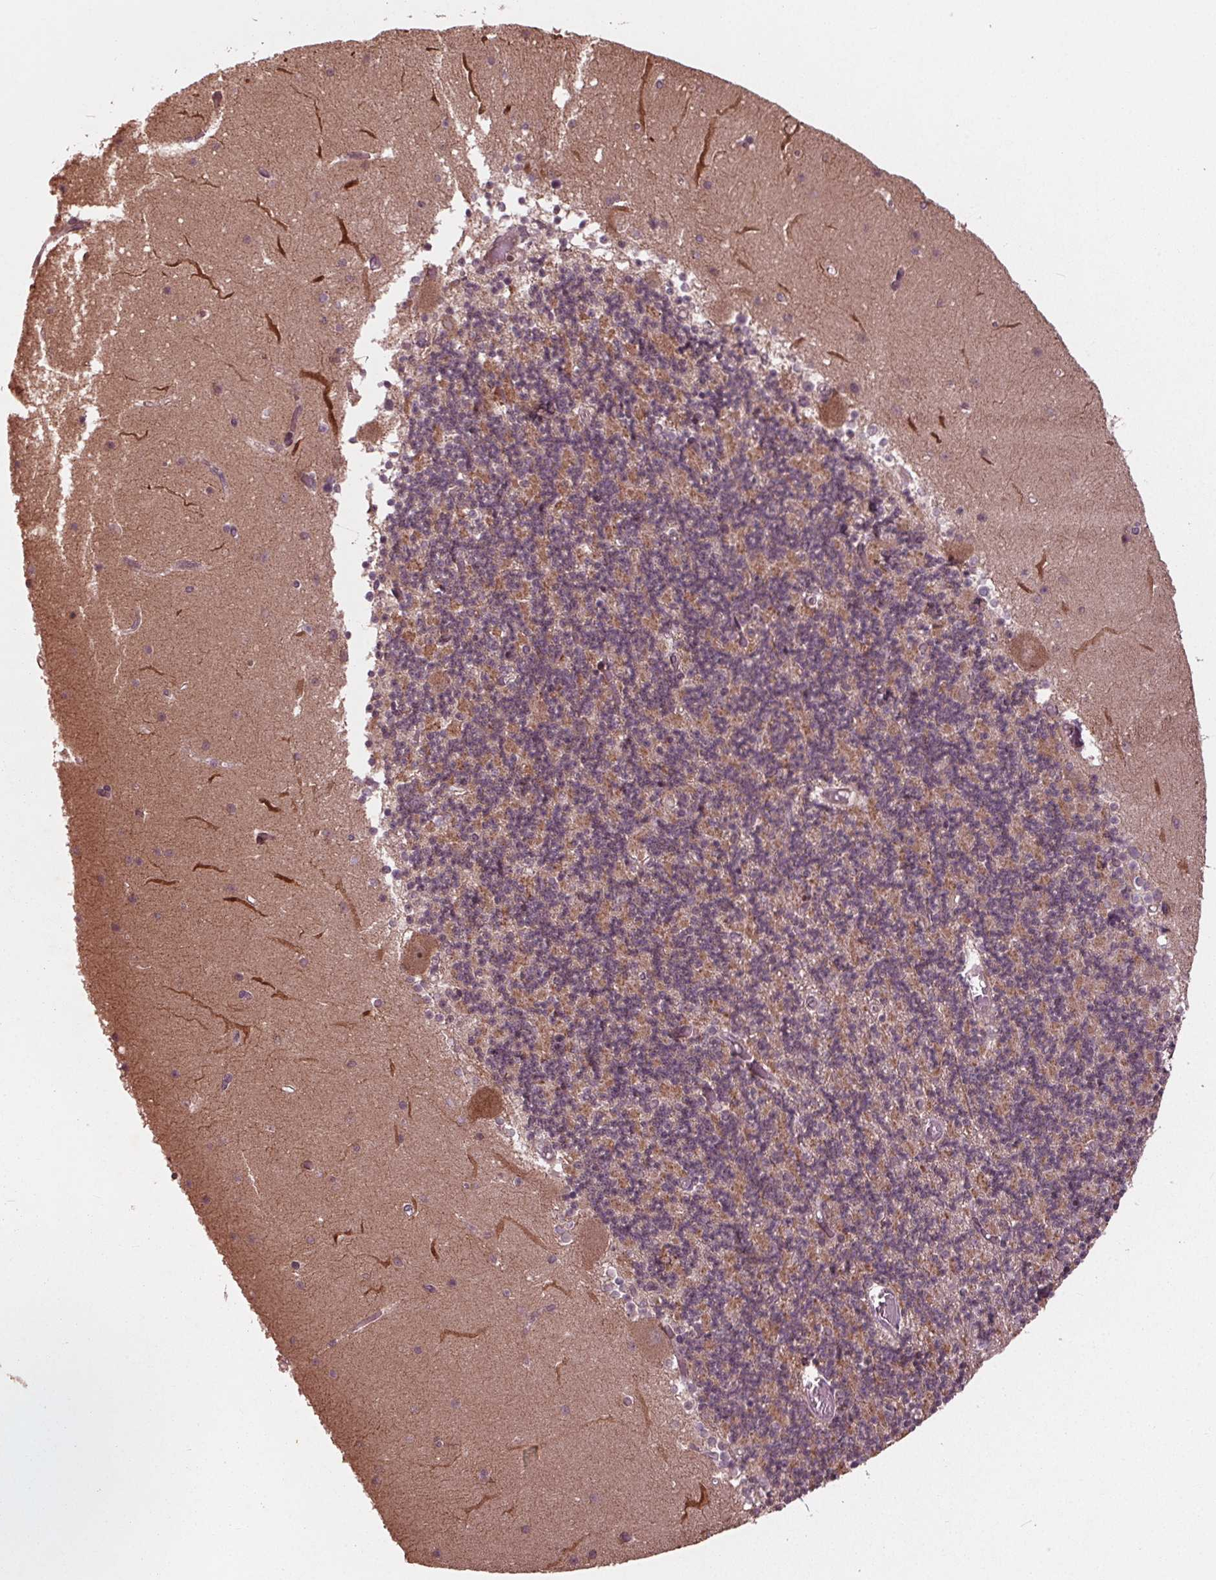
{"staining": {"intensity": "moderate", "quantity": "25%-75%", "location": "cytoplasmic/membranous"}, "tissue": "cerebellum", "cell_type": "Cells in granular layer", "image_type": "normal", "snomed": [{"axis": "morphology", "description": "Normal tissue, NOS"}, {"axis": "topography", "description": "Cerebellum"}], "caption": "Immunohistochemistry histopathology image of normal cerebellum stained for a protein (brown), which reveals medium levels of moderate cytoplasmic/membranous staining in approximately 25%-75% of cells in granular layer.", "gene": "CDKL4", "patient": {"sex": "female", "age": 28}}